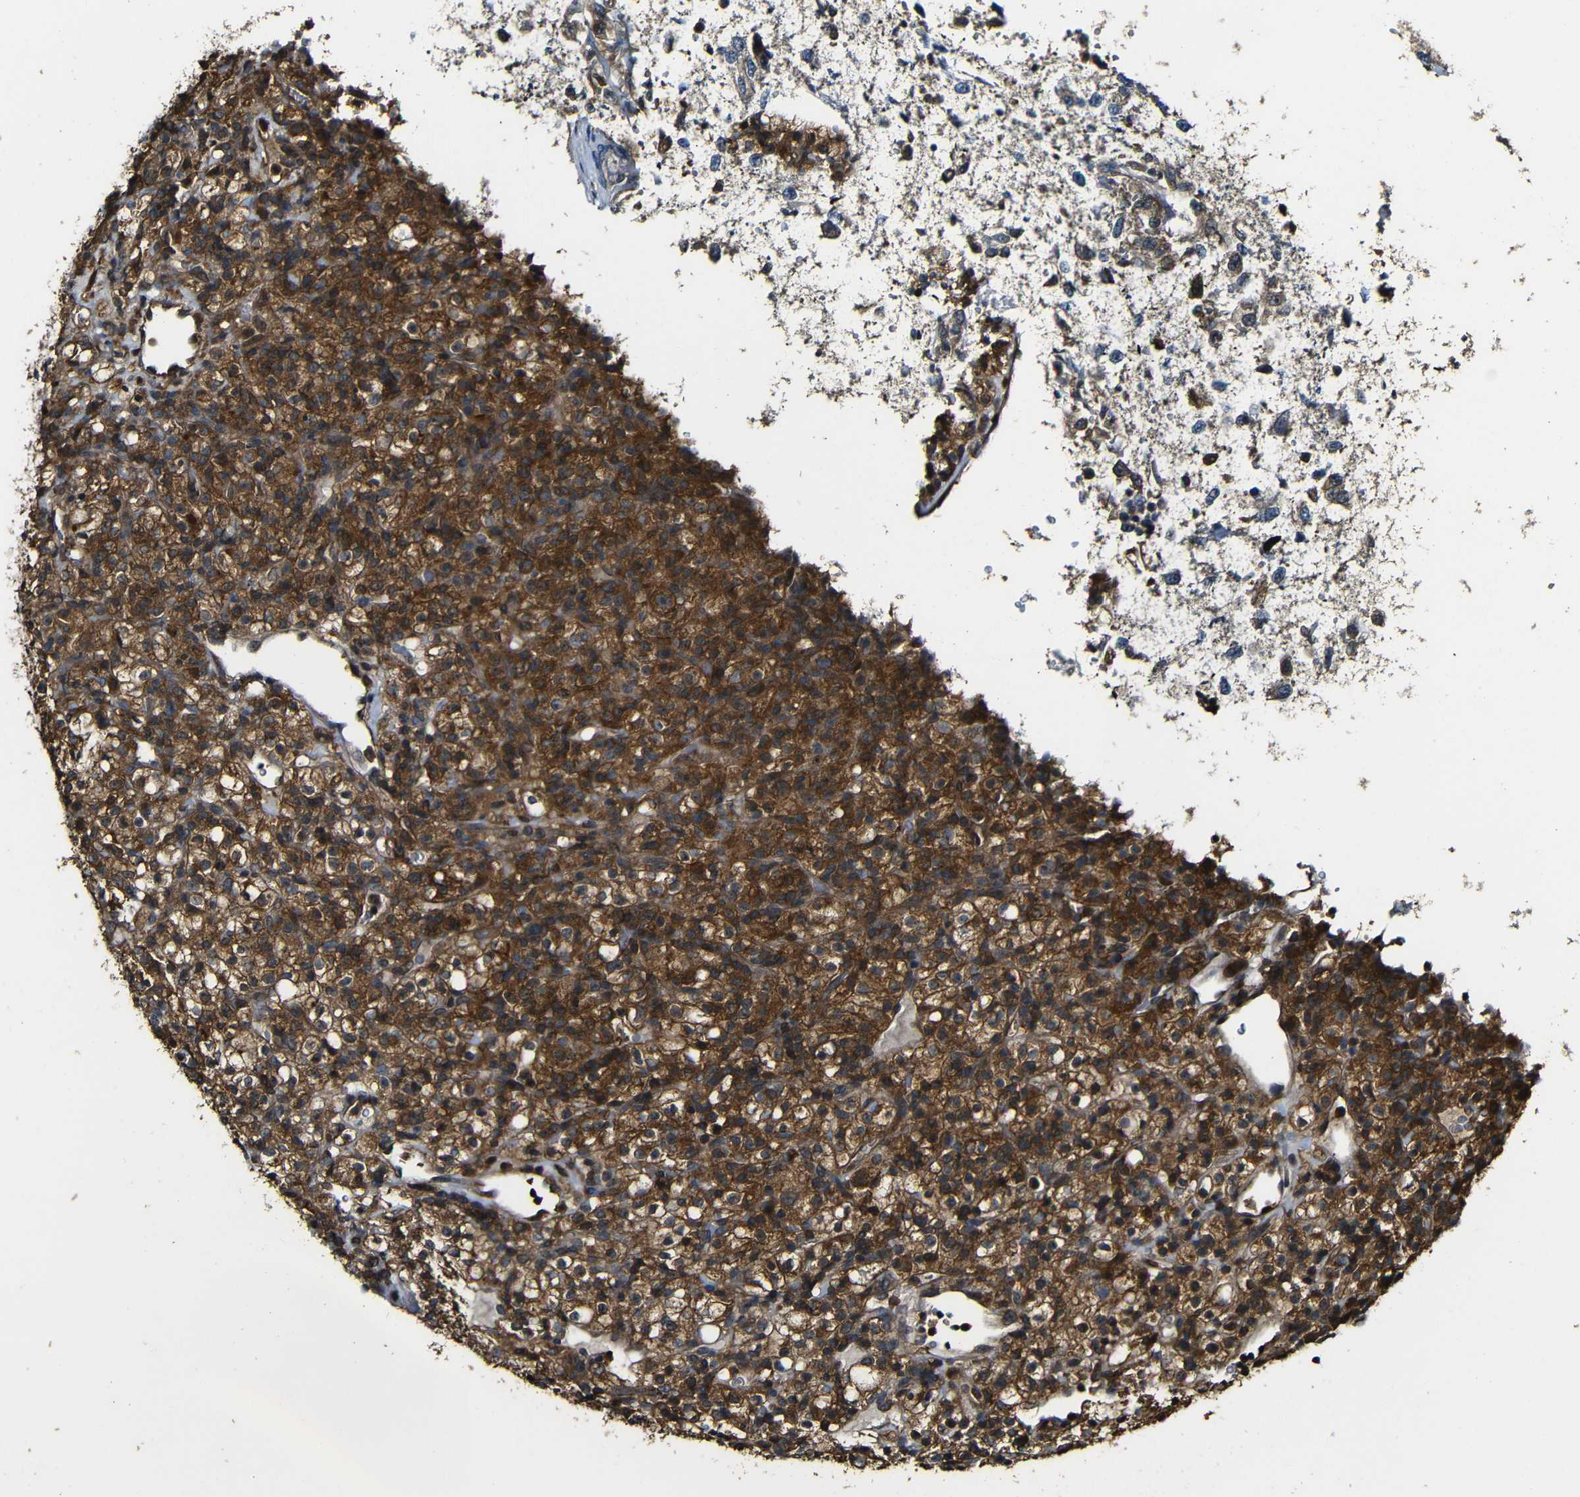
{"staining": {"intensity": "strong", "quantity": ">75%", "location": "cytoplasmic/membranous"}, "tissue": "renal cancer", "cell_type": "Tumor cells", "image_type": "cancer", "snomed": [{"axis": "morphology", "description": "Normal tissue, NOS"}, {"axis": "morphology", "description": "Adenocarcinoma, NOS"}, {"axis": "topography", "description": "Kidney"}], "caption": "Renal adenocarcinoma stained for a protein reveals strong cytoplasmic/membranous positivity in tumor cells.", "gene": "CASP8", "patient": {"sex": "female", "age": 72}}